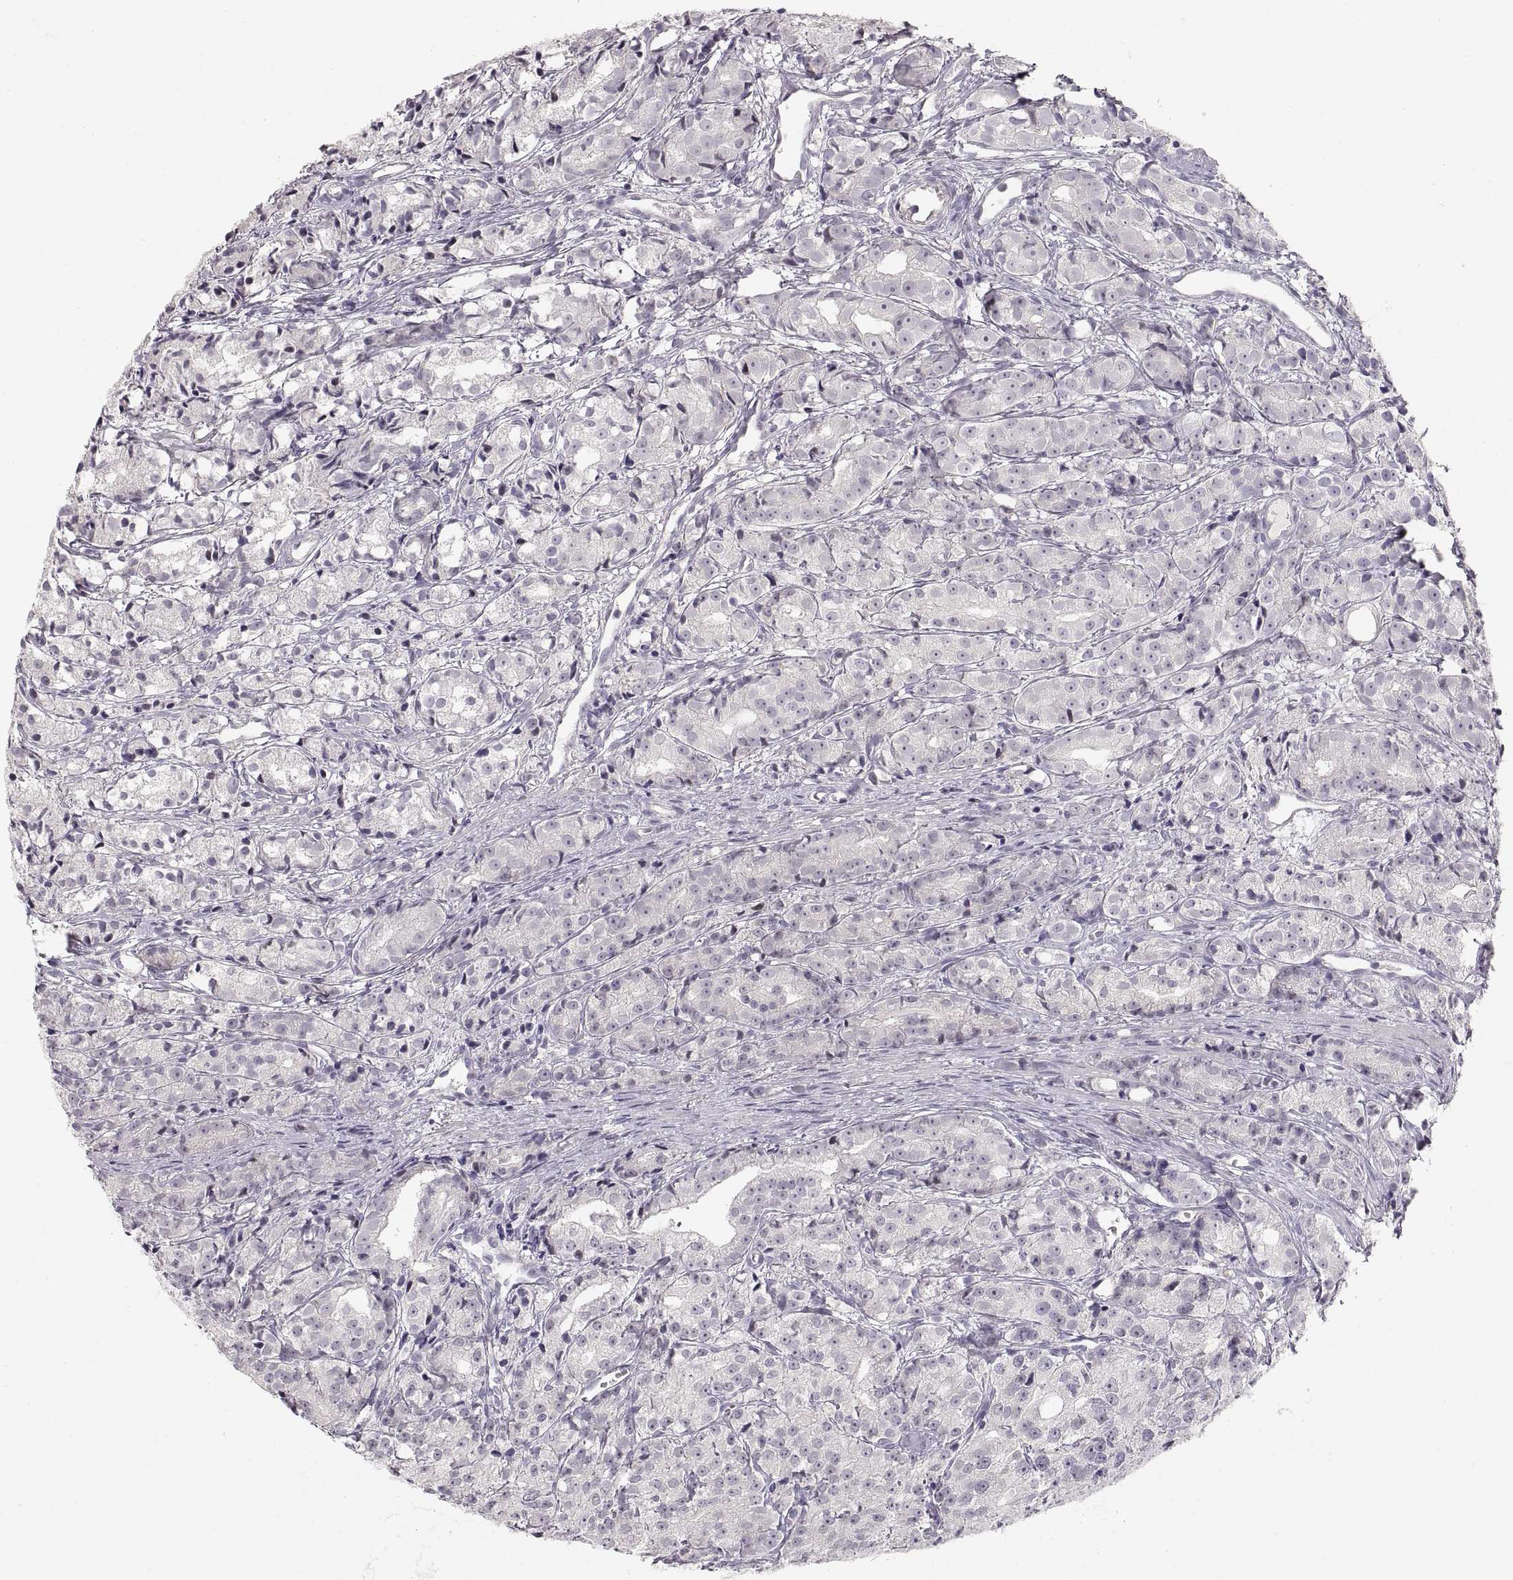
{"staining": {"intensity": "negative", "quantity": "none", "location": "none"}, "tissue": "prostate cancer", "cell_type": "Tumor cells", "image_type": "cancer", "snomed": [{"axis": "morphology", "description": "Adenocarcinoma, Medium grade"}, {"axis": "topography", "description": "Prostate"}], "caption": "Immunohistochemical staining of human prostate adenocarcinoma (medium-grade) reveals no significant staining in tumor cells. (Brightfield microscopy of DAB immunohistochemistry at high magnification).", "gene": "PCSK2", "patient": {"sex": "male", "age": 74}}